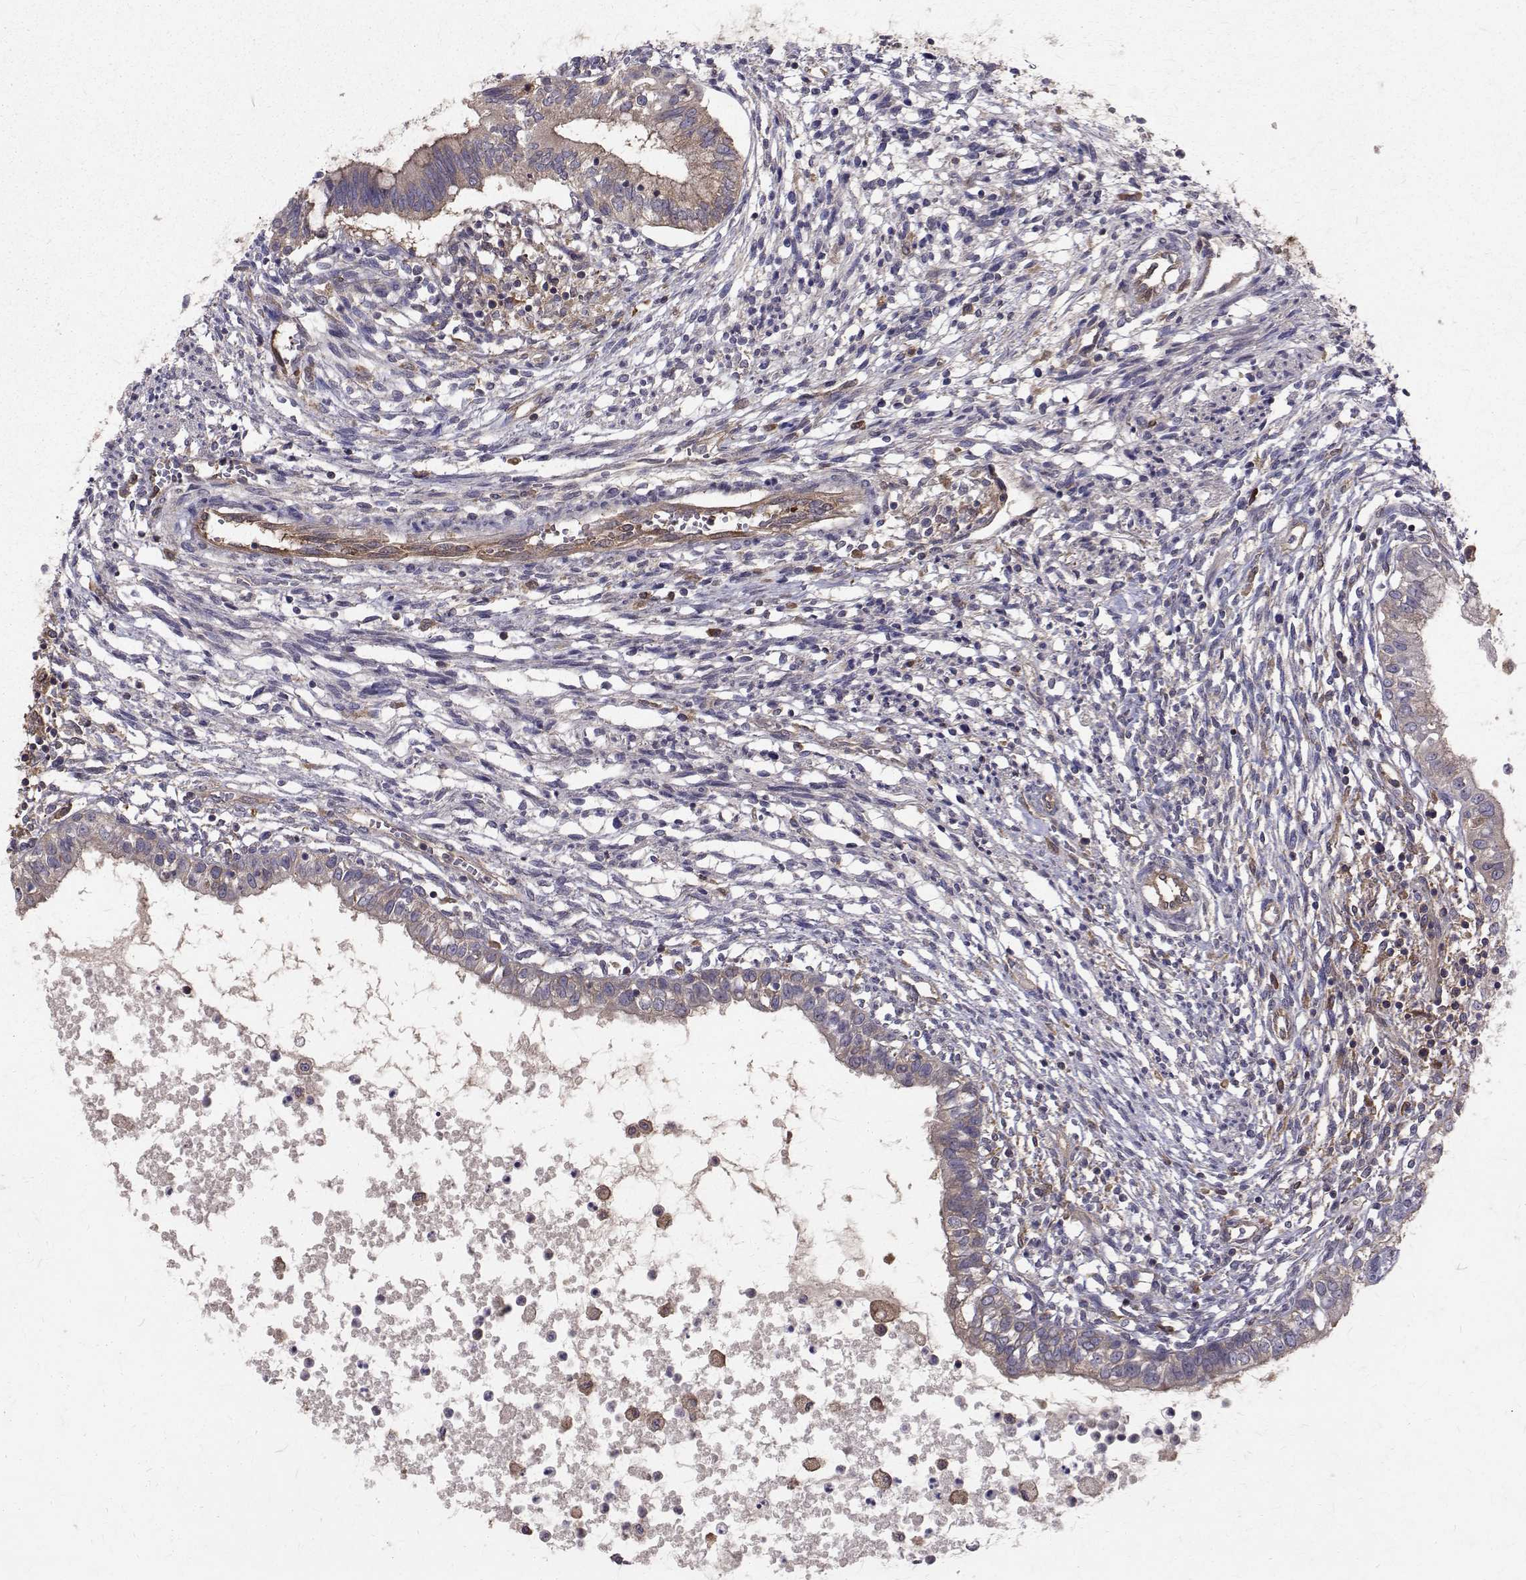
{"staining": {"intensity": "weak", "quantity": "25%-75%", "location": "cytoplasmic/membranous"}, "tissue": "testis cancer", "cell_type": "Tumor cells", "image_type": "cancer", "snomed": [{"axis": "morphology", "description": "Carcinoma, Embryonal, NOS"}, {"axis": "topography", "description": "Testis"}], "caption": "Brown immunohistochemical staining in human testis cancer shows weak cytoplasmic/membranous positivity in approximately 25%-75% of tumor cells.", "gene": "FARSB", "patient": {"sex": "male", "age": 37}}